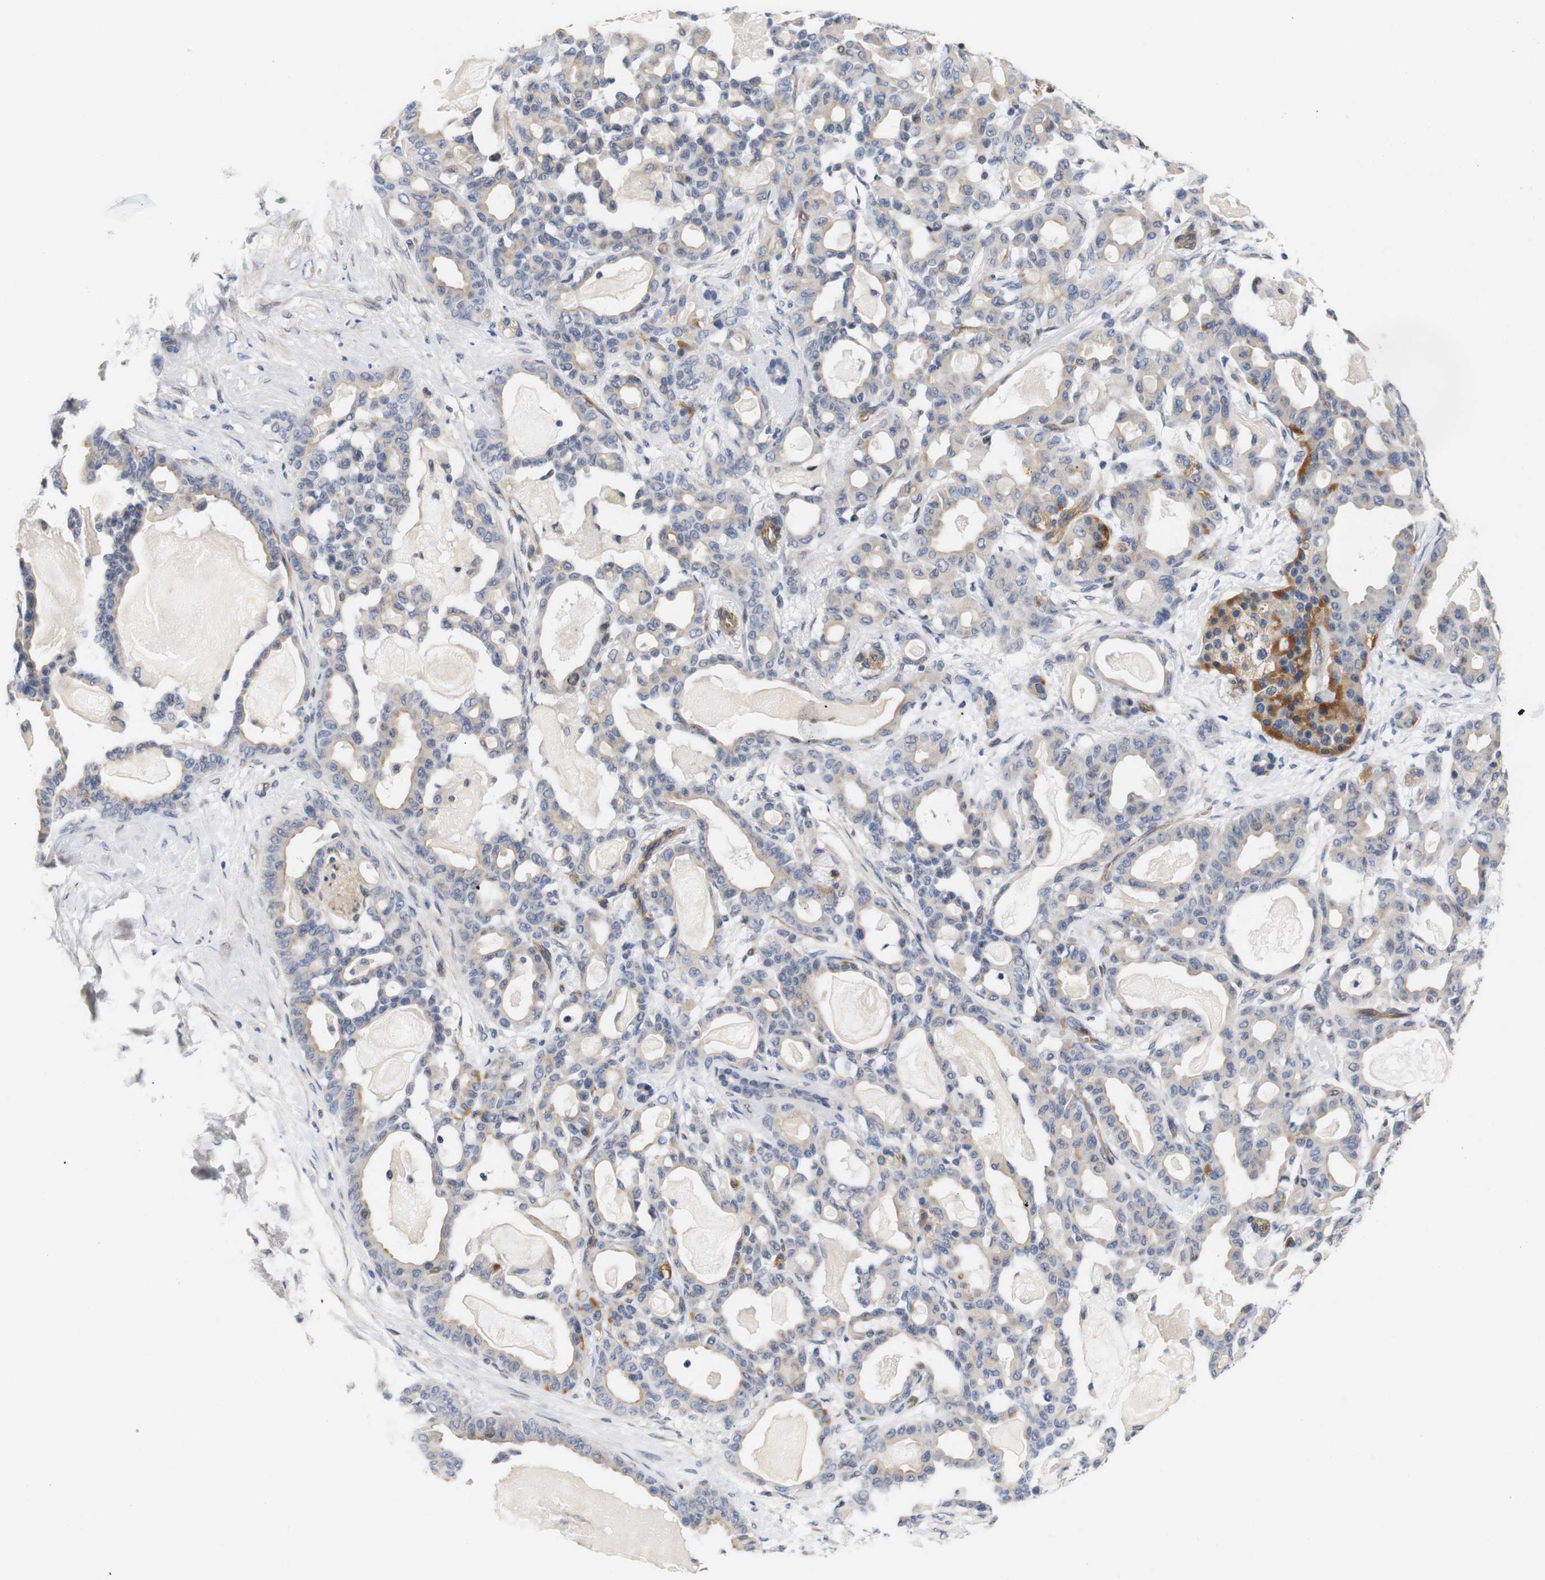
{"staining": {"intensity": "weak", "quantity": "25%-75%", "location": "cytoplasmic/membranous"}, "tissue": "pancreatic cancer", "cell_type": "Tumor cells", "image_type": "cancer", "snomed": [{"axis": "morphology", "description": "Adenocarcinoma, NOS"}, {"axis": "topography", "description": "Pancreas"}], "caption": "IHC of human pancreatic adenocarcinoma exhibits low levels of weak cytoplasmic/membranous positivity in approximately 25%-75% of tumor cells.", "gene": "CYB561", "patient": {"sex": "male", "age": 63}}